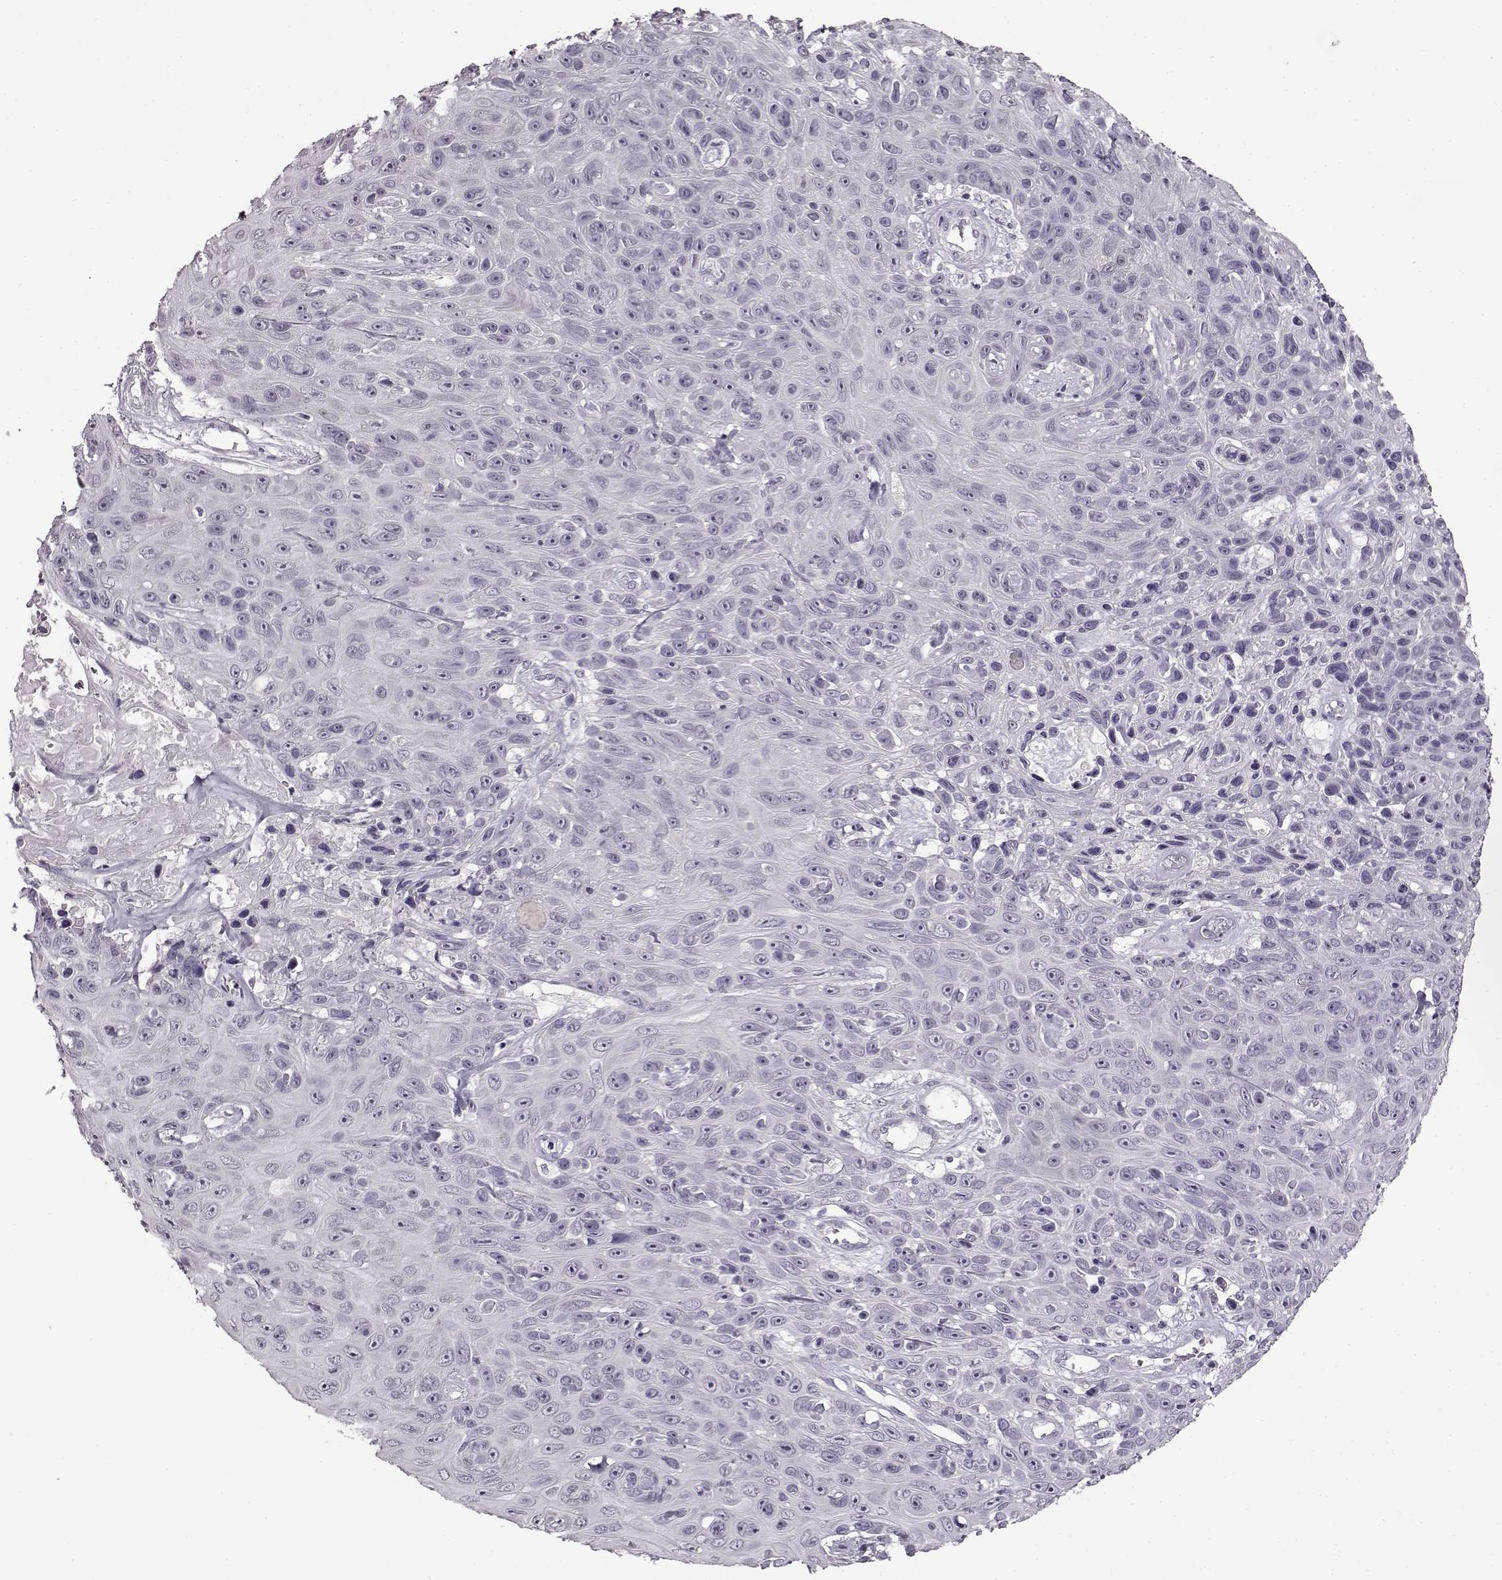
{"staining": {"intensity": "negative", "quantity": "none", "location": "none"}, "tissue": "skin cancer", "cell_type": "Tumor cells", "image_type": "cancer", "snomed": [{"axis": "morphology", "description": "Squamous cell carcinoma, NOS"}, {"axis": "topography", "description": "Skin"}], "caption": "Tumor cells are negative for brown protein staining in skin cancer. (DAB IHC with hematoxylin counter stain).", "gene": "FSHB", "patient": {"sex": "male", "age": 82}}